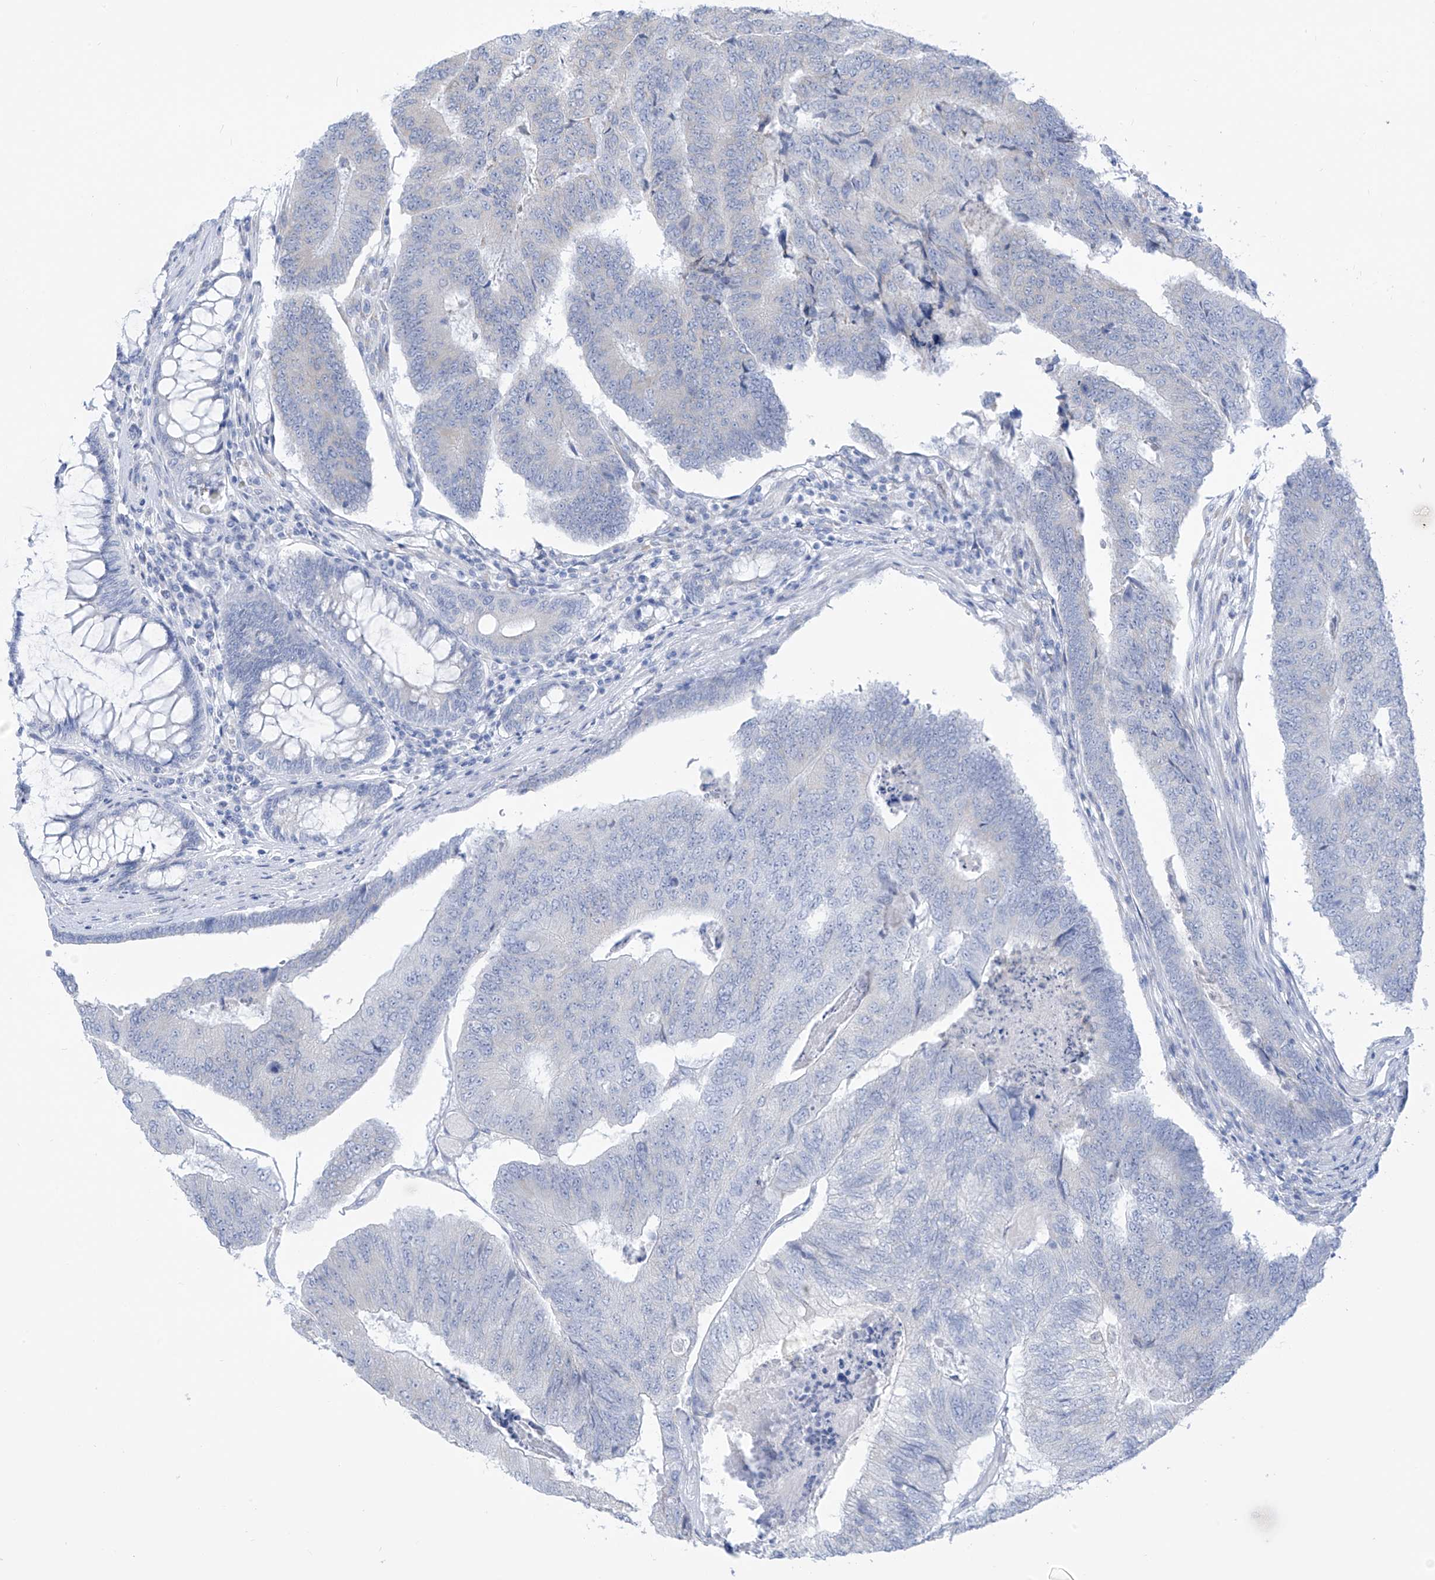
{"staining": {"intensity": "negative", "quantity": "none", "location": "none"}, "tissue": "colorectal cancer", "cell_type": "Tumor cells", "image_type": "cancer", "snomed": [{"axis": "morphology", "description": "Adenocarcinoma, NOS"}, {"axis": "topography", "description": "Colon"}], "caption": "The IHC micrograph has no significant expression in tumor cells of colorectal cancer (adenocarcinoma) tissue.", "gene": "RCN2", "patient": {"sex": "female", "age": 67}}